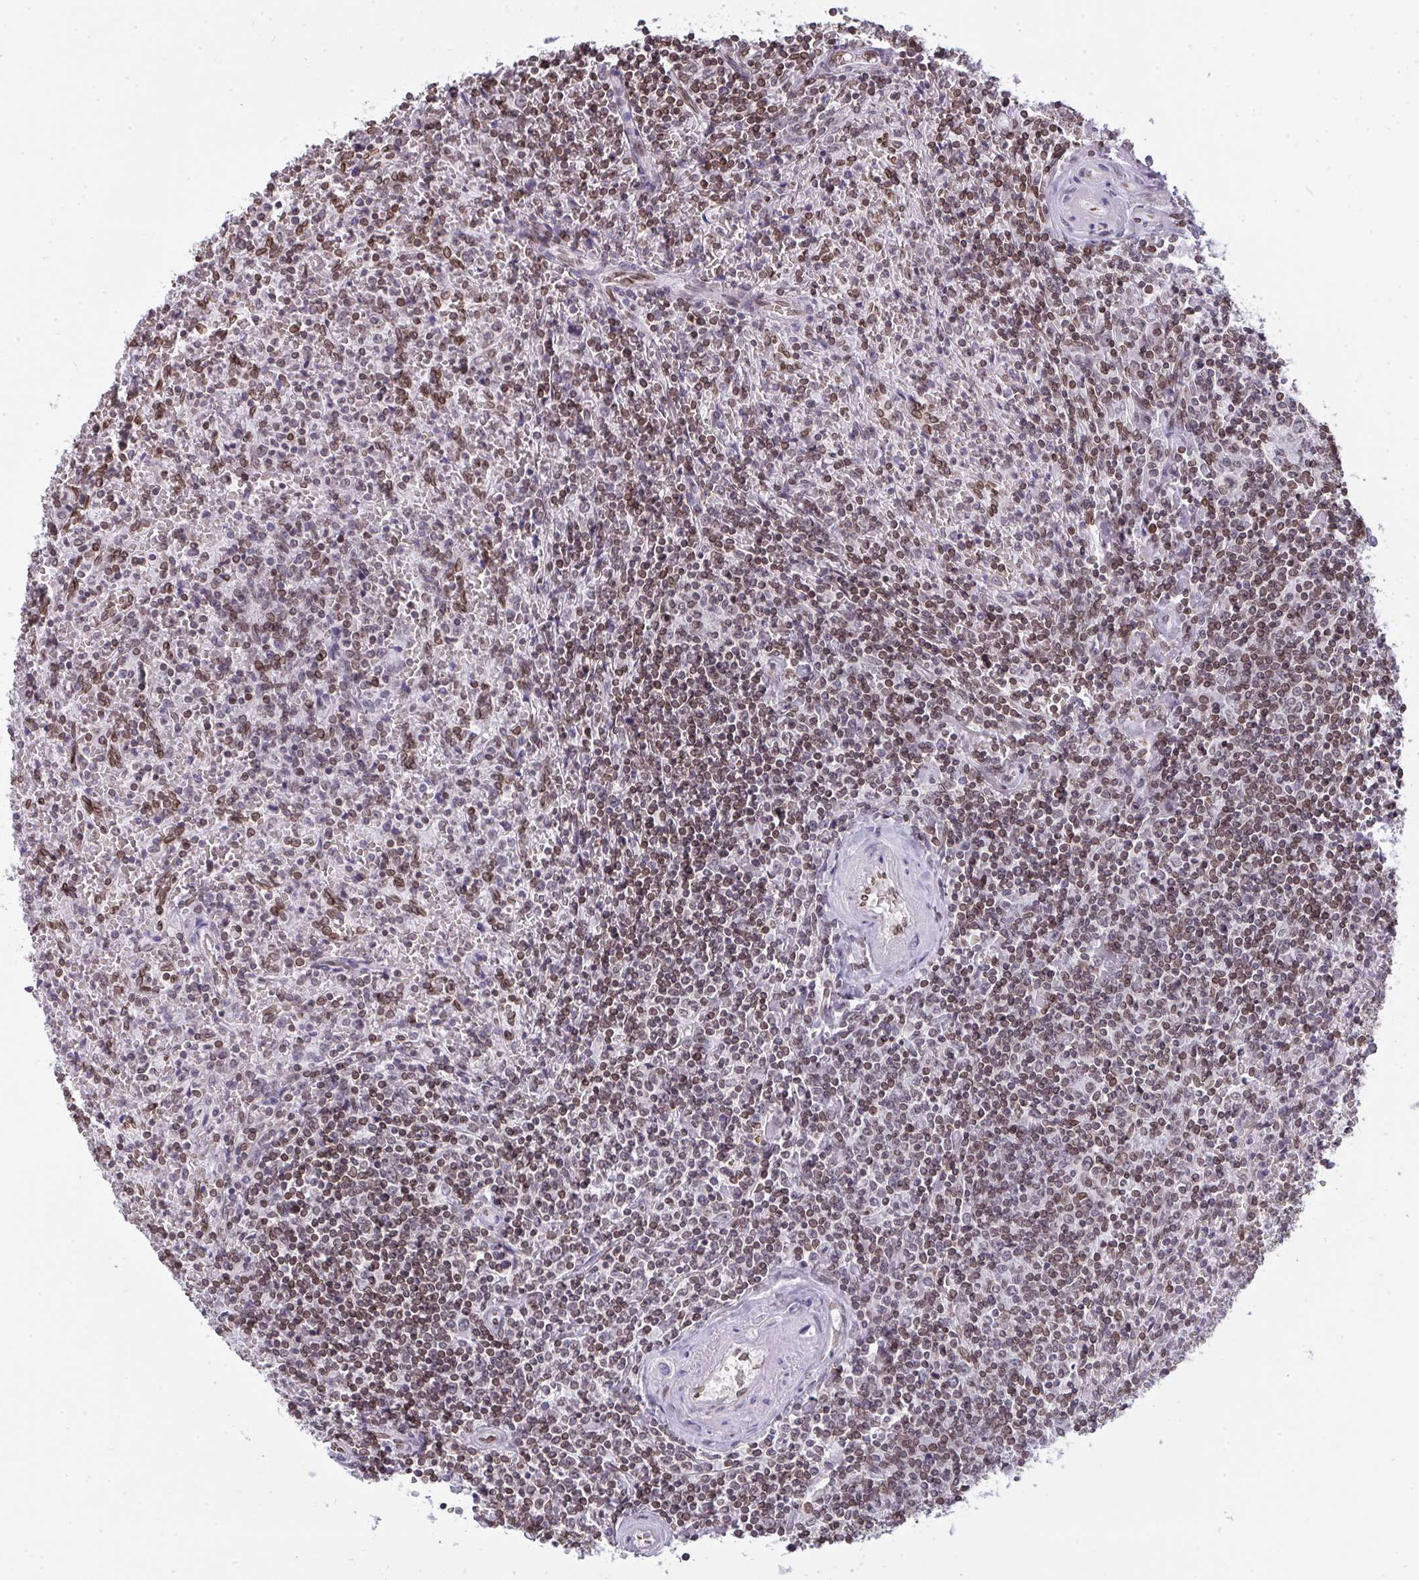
{"staining": {"intensity": "moderate", "quantity": "25%-75%", "location": "cytoplasmic/membranous,nuclear"}, "tissue": "lymphoma", "cell_type": "Tumor cells", "image_type": "cancer", "snomed": [{"axis": "morphology", "description": "Malignant lymphoma, non-Hodgkin's type, Low grade"}, {"axis": "topography", "description": "Spleen"}], "caption": "Low-grade malignant lymphoma, non-Hodgkin's type tissue shows moderate cytoplasmic/membranous and nuclear positivity in about 25%-75% of tumor cells, visualized by immunohistochemistry.", "gene": "LMNB2", "patient": {"sex": "female", "age": 64}}